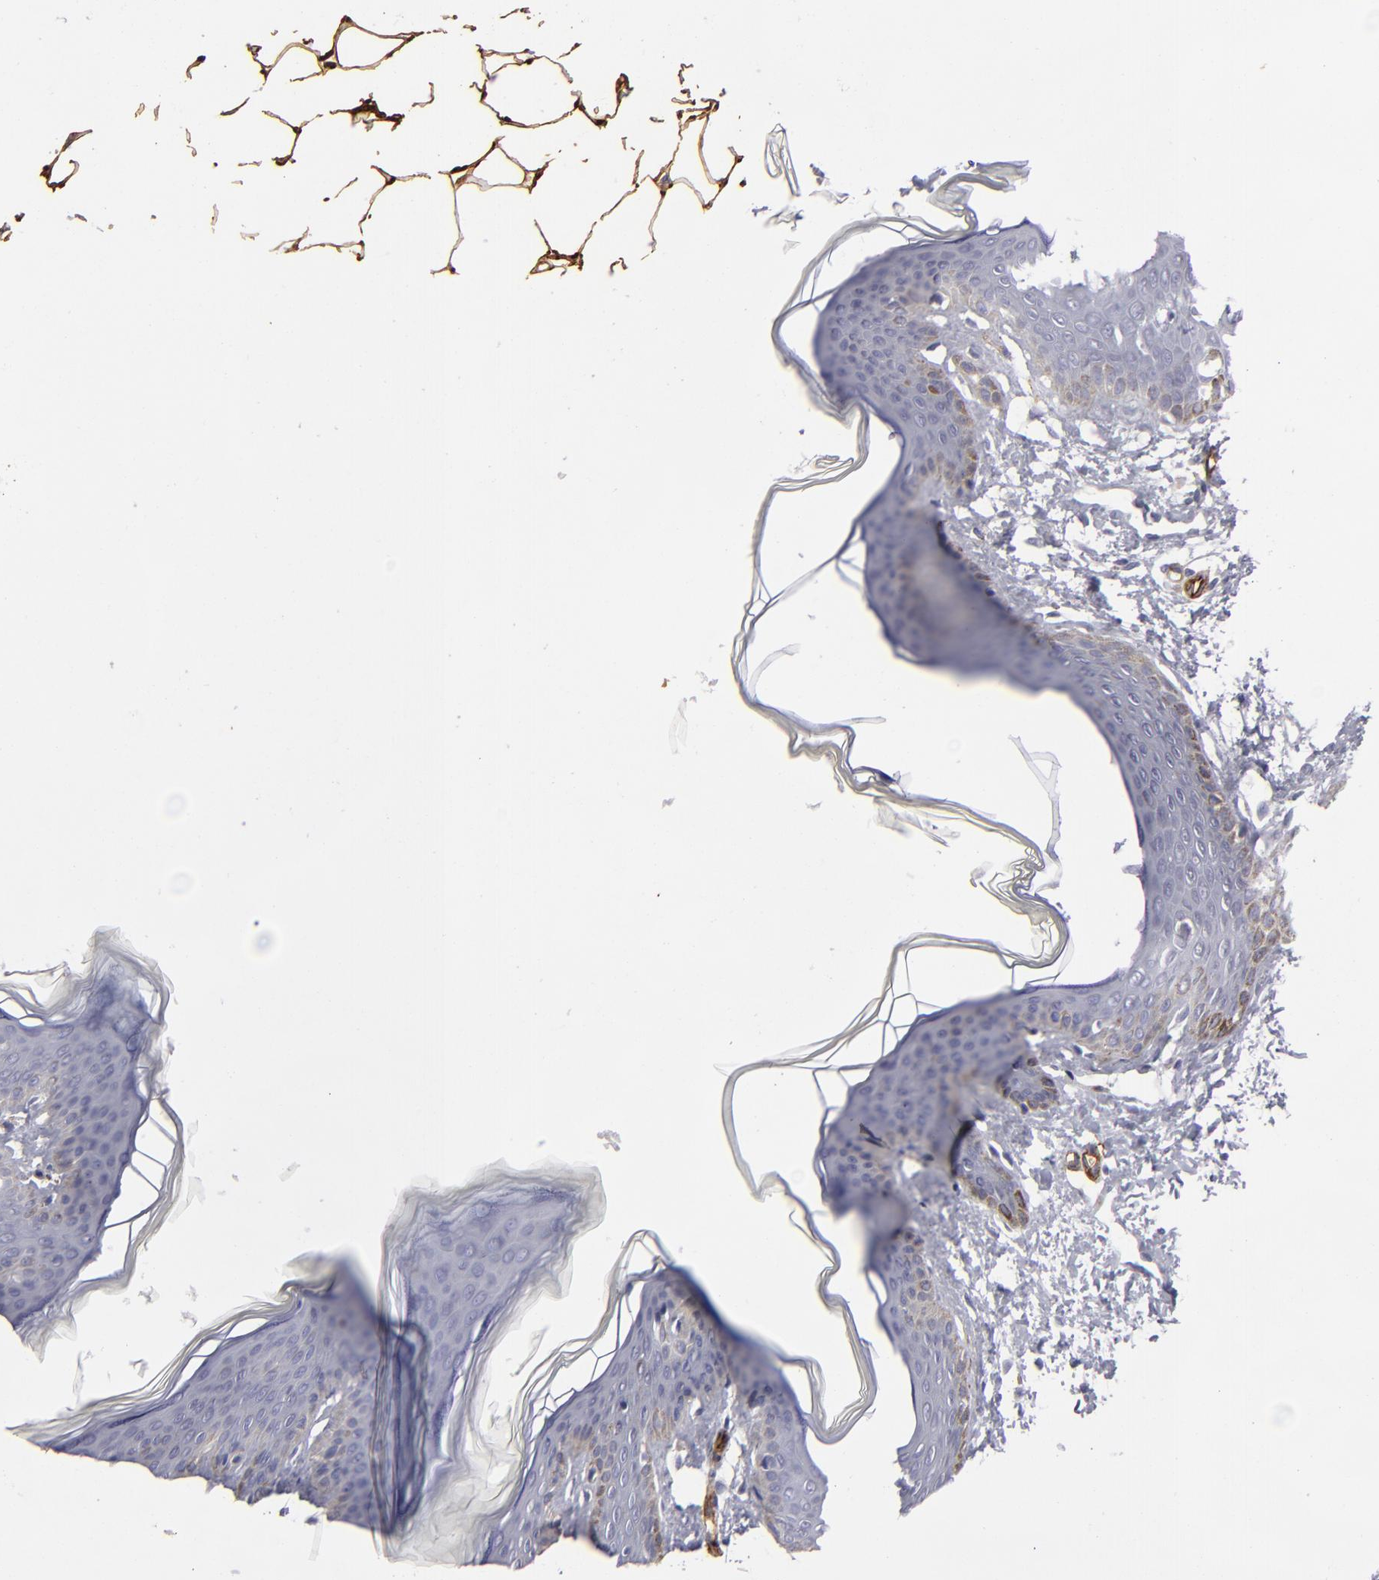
{"staining": {"intensity": "negative", "quantity": "none", "location": "none"}, "tissue": "skin", "cell_type": "Fibroblasts", "image_type": "normal", "snomed": [{"axis": "morphology", "description": "Normal tissue, NOS"}, {"axis": "topography", "description": "Skin"}], "caption": "An IHC histopathology image of unremarkable skin is shown. There is no staining in fibroblasts of skin. (Brightfield microscopy of DAB (3,3'-diaminobenzidine) immunohistochemistry at high magnification).", "gene": "MCAM", "patient": {"sex": "female", "age": 17}}